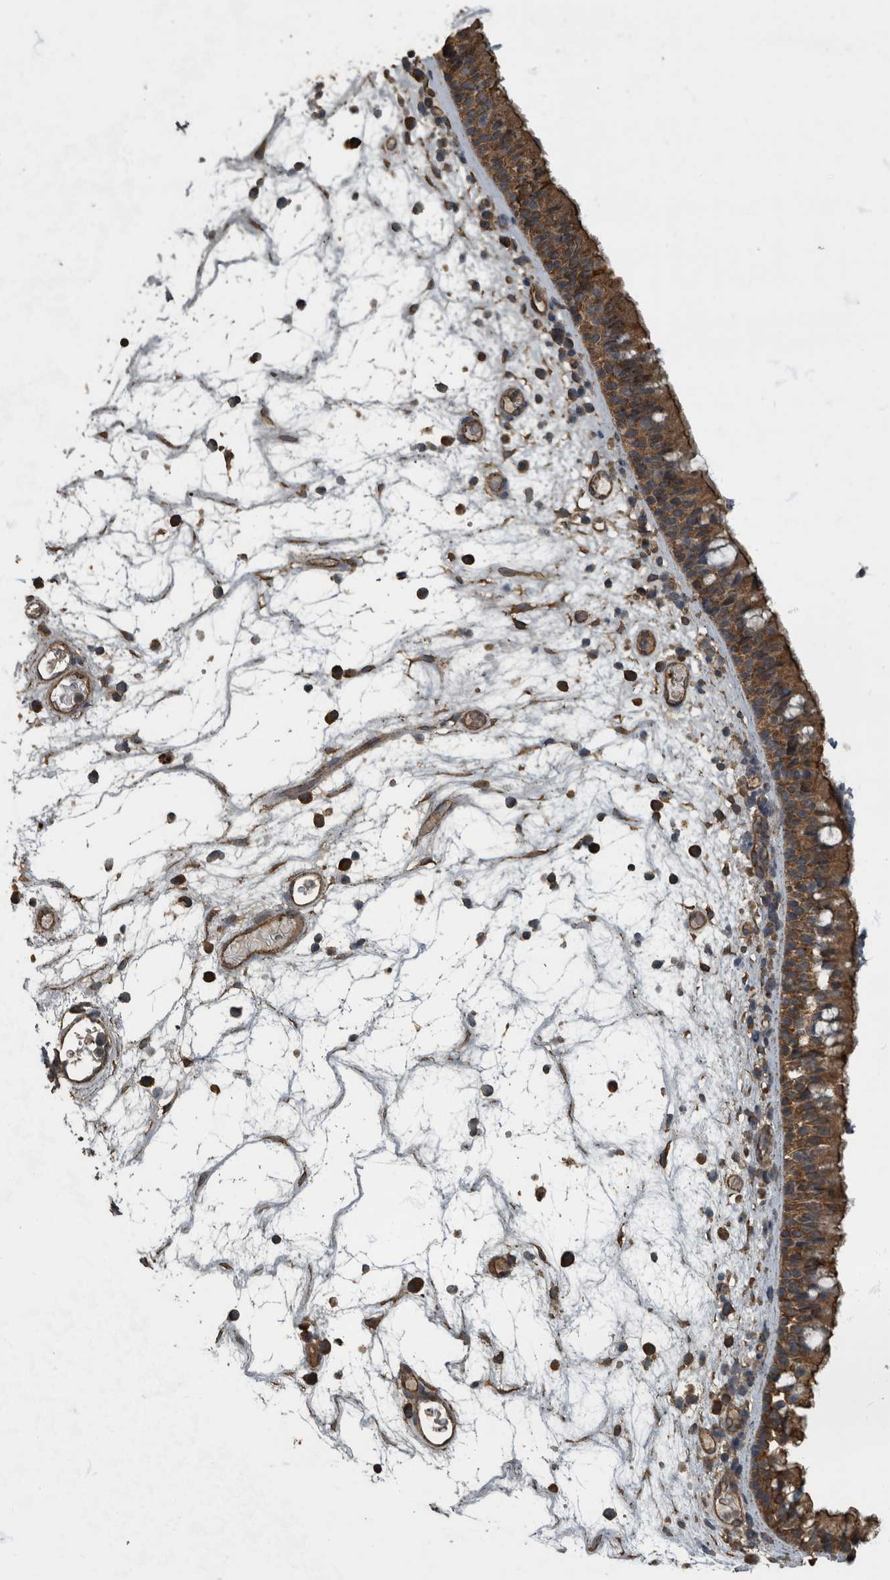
{"staining": {"intensity": "moderate", "quantity": ">75%", "location": "cytoplasmic/membranous"}, "tissue": "nasopharynx", "cell_type": "Respiratory epithelial cells", "image_type": "normal", "snomed": [{"axis": "morphology", "description": "Normal tissue, NOS"}, {"axis": "morphology", "description": "Inflammation, NOS"}, {"axis": "morphology", "description": "Malignant melanoma, Metastatic site"}, {"axis": "topography", "description": "Nasopharynx"}], "caption": "High-power microscopy captured an immunohistochemistry micrograph of normal nasopharynx, revealing moderate cytoplasmic/membranous expression in about >75% of respiratory epithelial cells.", "gene": "IL15RA", "patient": {"sex": "male", "age": 70}}